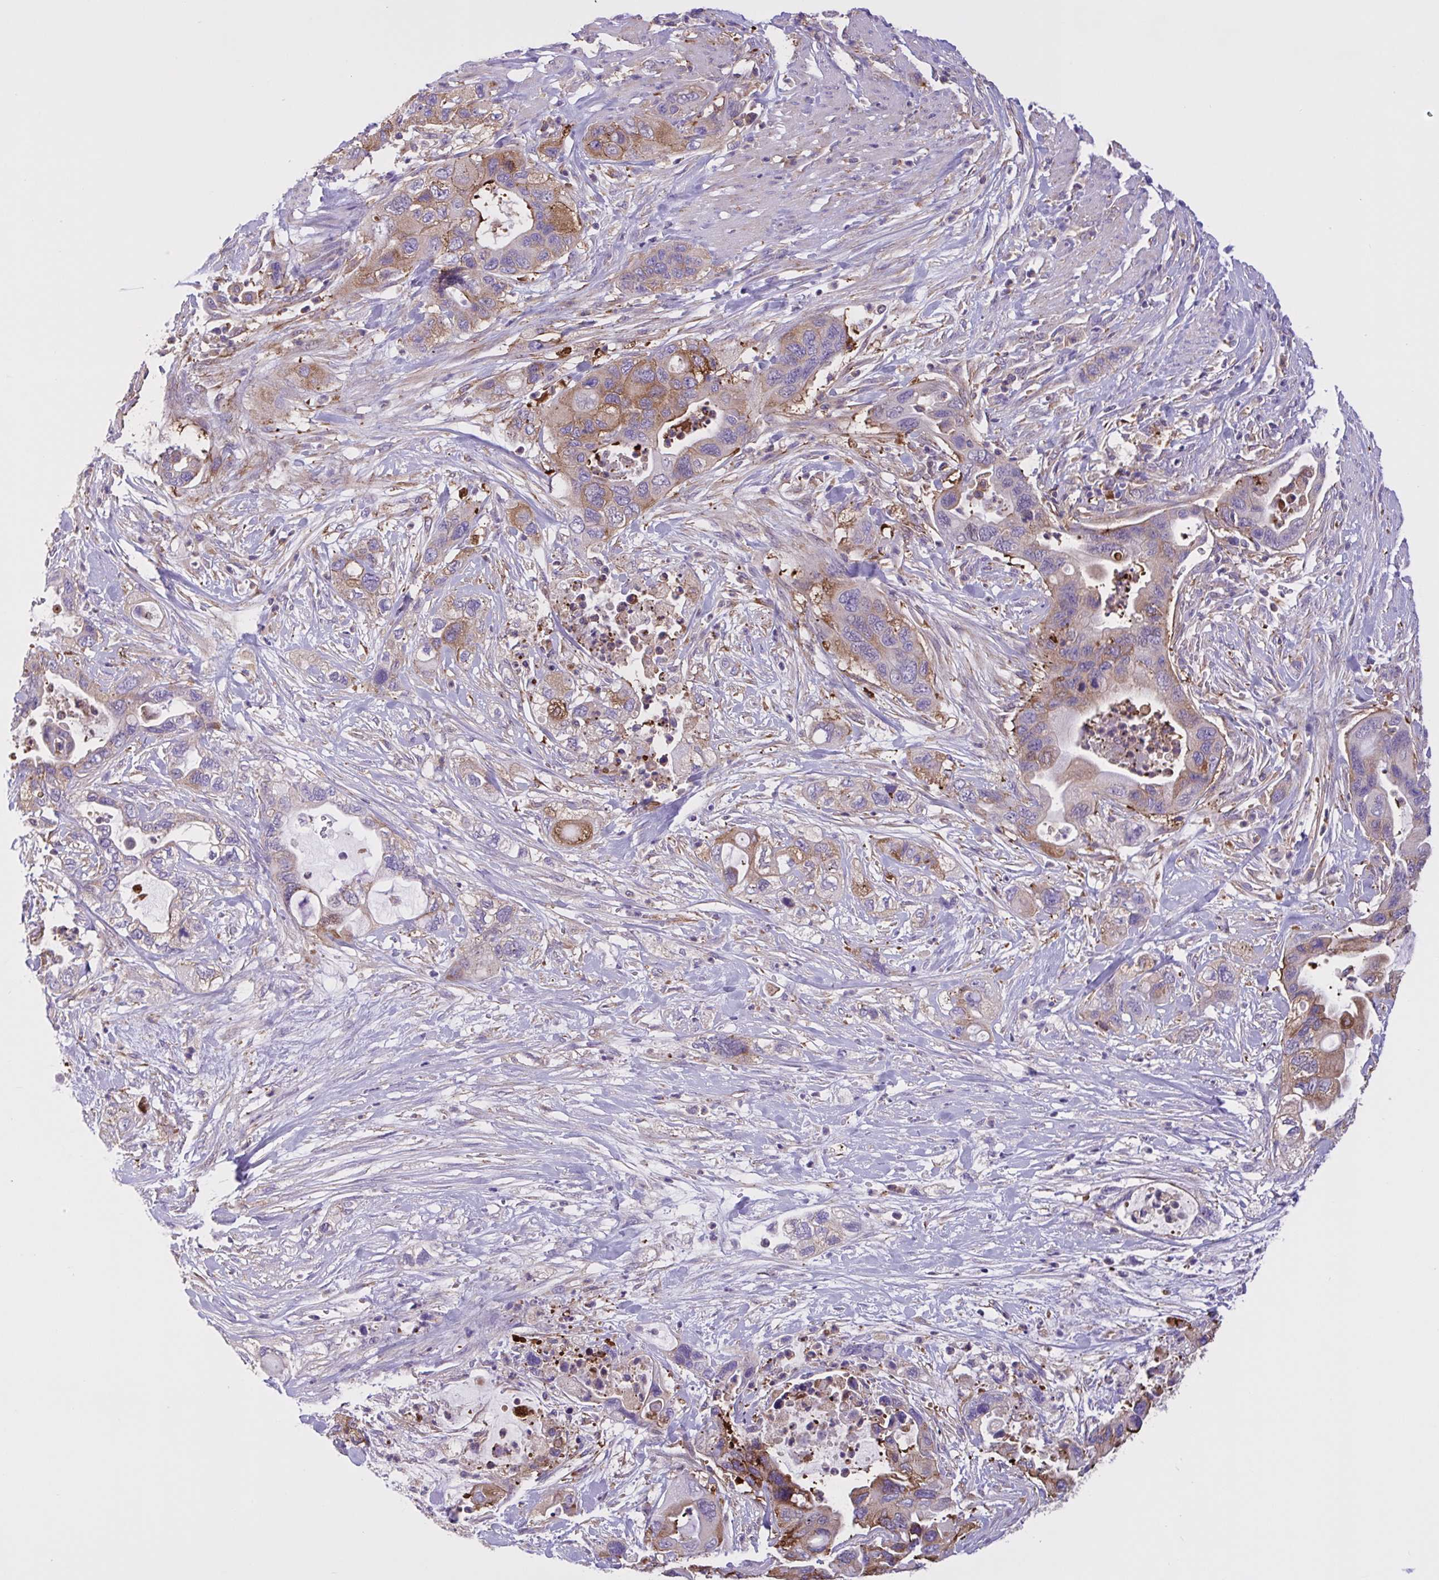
{"staining": {"intensity": "moderate", "quantity": "25%-75%", "location": "cytoplasmic/membranous"}, "tissue": "pancreatic cancer", "cell_type": "Tumor cells", "image_type": "cancer", "snomed": [{"axis": "morphology", "description": "Adenocarcinoma, NOS"}, {"axis": "topography", "description": "Pancreas"}], "caption": "High-magnification brightfield microscopy of pancreatic adenocarcinoma stained with DAB (3,3'-diaminobenzidine) (brown) and counterstained with hematoxylin (blue). tumor cells exhibit moderate cytoplasmic/membranous positivity is identified in about25%-75% of cells.", "gene": "OR51M1", "patient": {"sex": "female", "age": 71}}